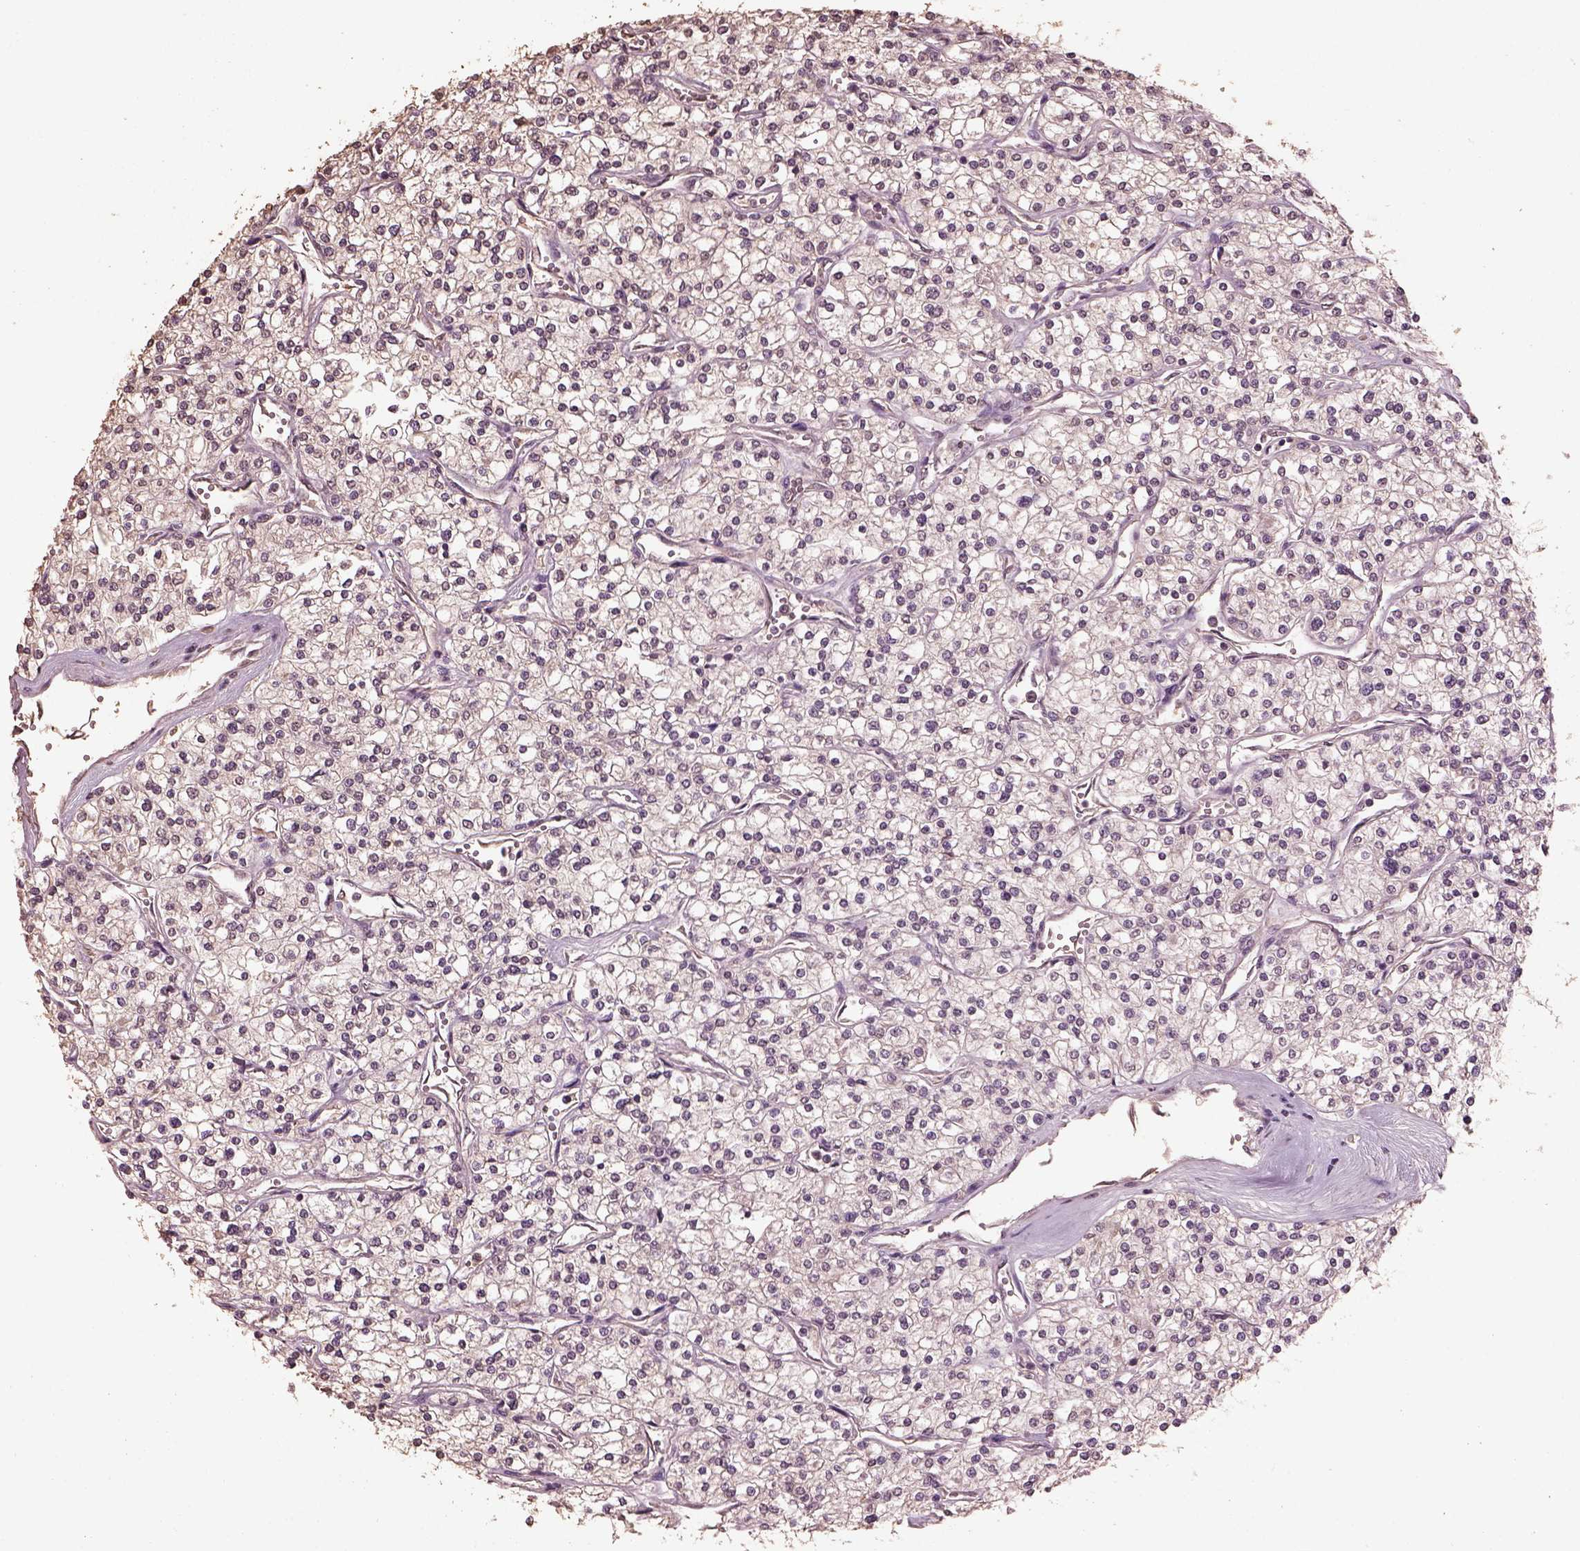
{"staining": {"intensity": "negative", "quantity": "none", "location": "none"}, "tissue": "renal cancer", "cell_type": "Tumor cells", "image_type": "cancer", "snomed": [{"axis": "morphology", "description": "Adenocarcinoma, NOS"}, {"axis": "topography", "description": "Kidney"}], "caption": "Renal adenocarcinoma stained for a protein using immunohistochemistry (IHC) demonstrates no positivity tumor cells.", "gene": "CPT1C", "patient": {"sex": "male", "age": 80}}